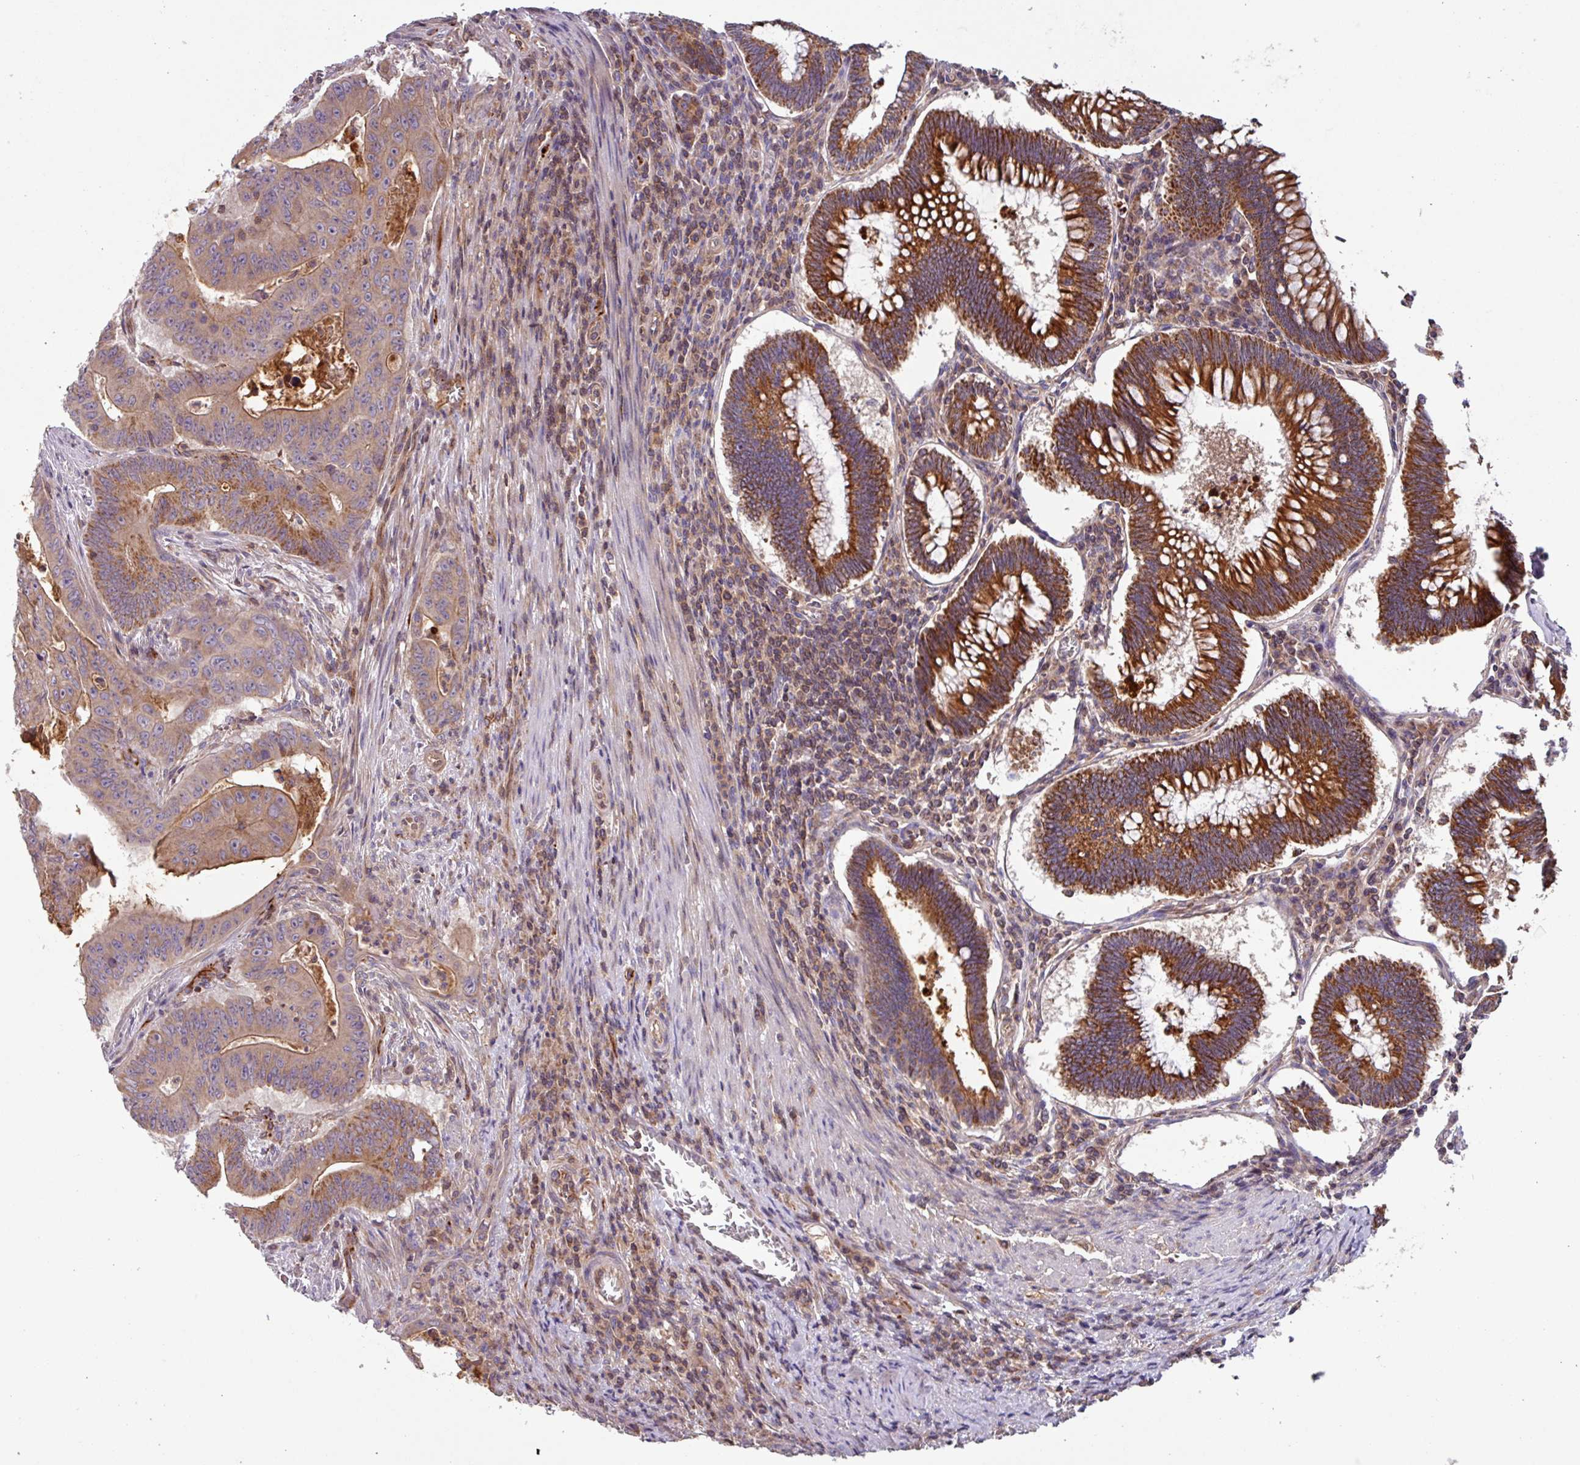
{"staining": {"intensity": "moderate", "quantity": ">75%", "location": "cytoplasmic/membranous"}, "tissue": "colorectal cancer", "cell_type": "Tumor cells", "image_type": "cancer", "snomed": [{"axis": "morphology", "description": "Adenocarcinoma, NOS"}, {"axis": "topography", "description": "Rectum"}], "caption": "DAB immunohistochemical staining of human colorectal cancer demonstrates moderate cytoplasmic/membranous protein positivity in approximately >75% of tumor cells.", "gene": "PLEKHD1", "patient": {"sex": "female", "age": 75}}